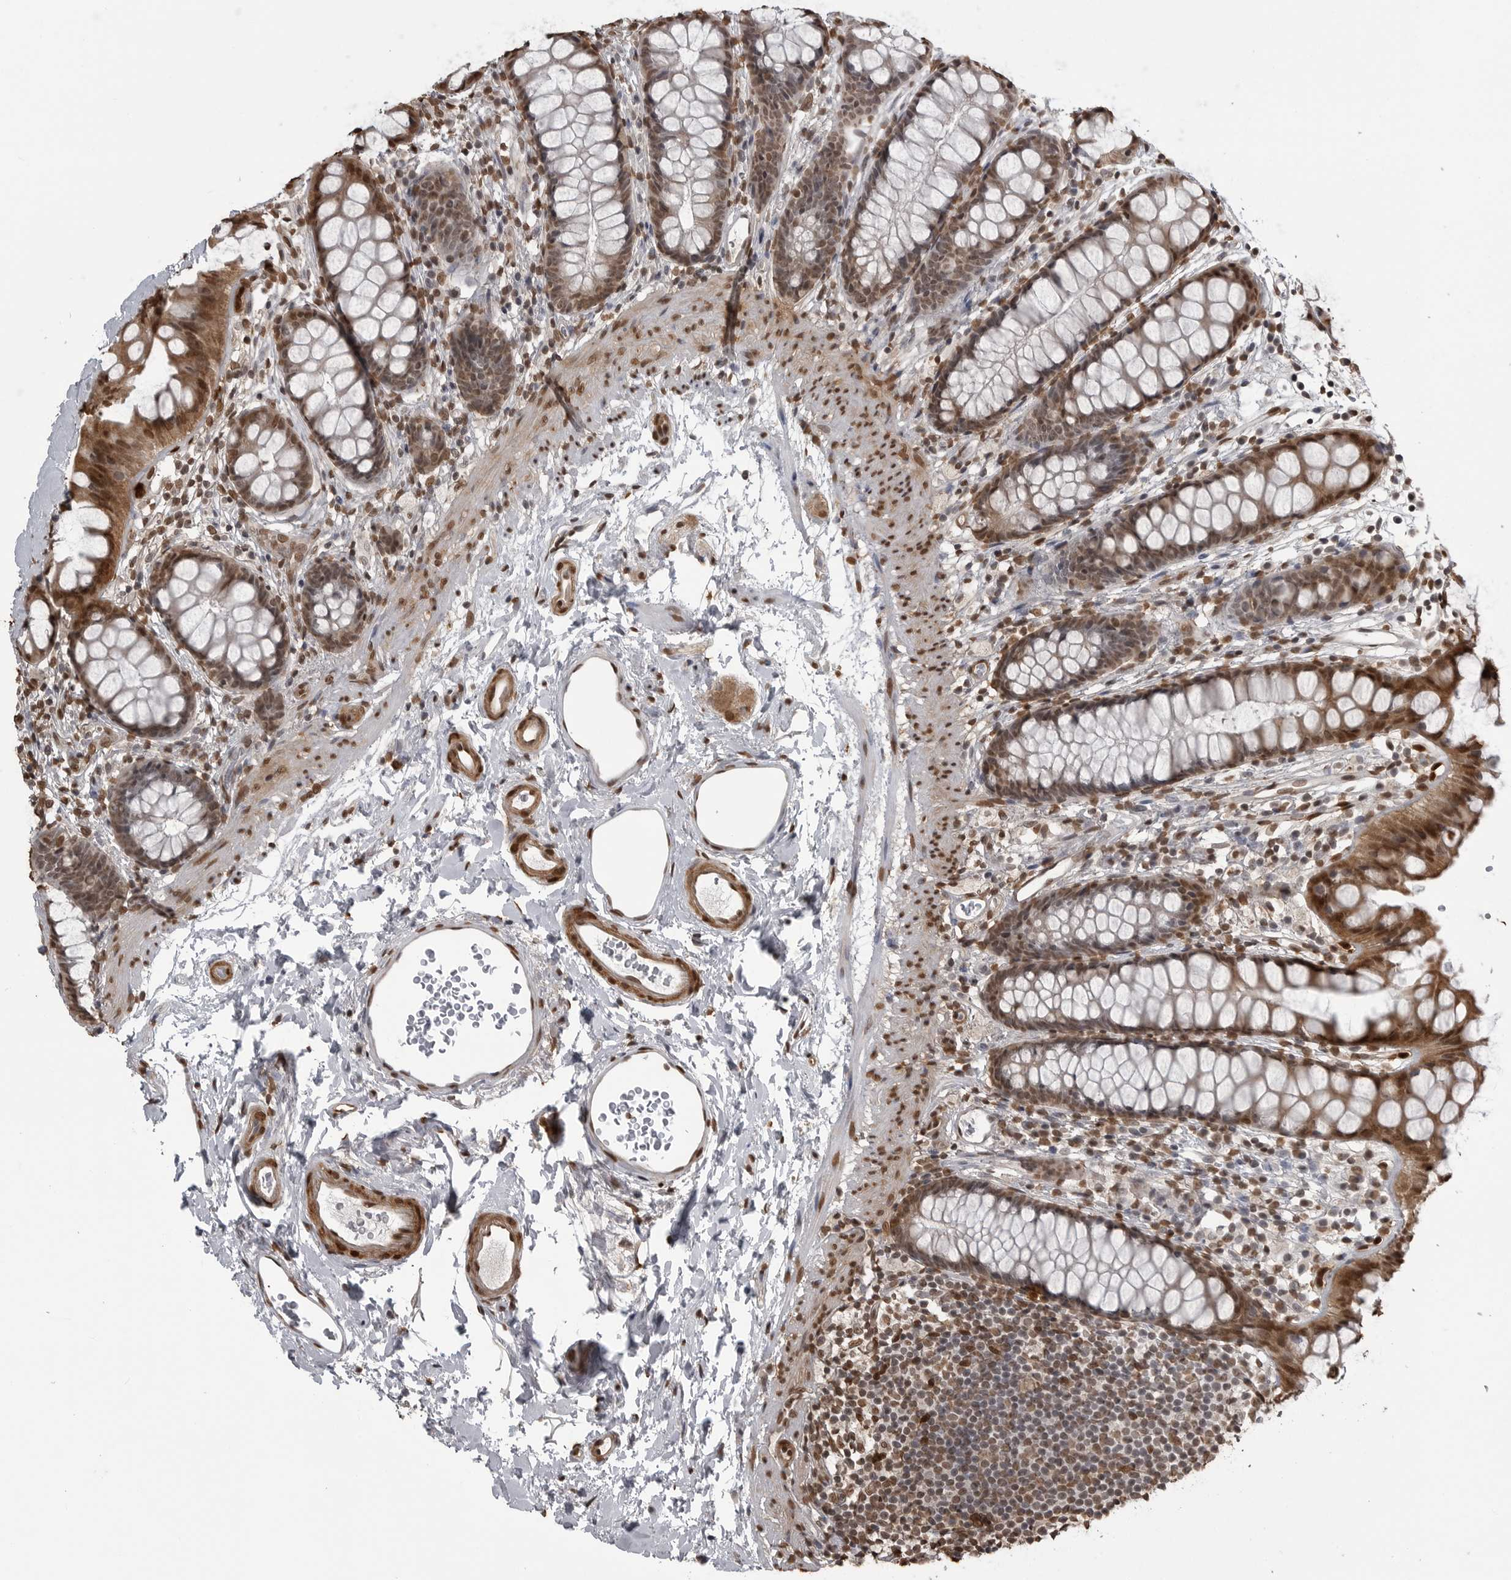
{"staining": {"intensity": "moderate", "quantity": ">75%", "location": "cytoplasmic/membranous,nuclear"}, "tissue": "rectum", "cell_type": "Glandular cells", "image_type": "normal", "snomed": [{"axis": "morphology", "description": "Normal tissue, NOS"}, {"axis": "topography", "description": "Rectum"}], "caption": "DAB (3,3'-diaminobenzidine) immunohistochemical staining of unremarkable human rectum shows moderate cytoplasmic/membranous,nuclear protein staining in approximately >75% of glandular cells. The protein of interest is stained brown, and the nuclei are stained in blue (DAB IHC with brightfield microscopy, high magnification).", "gene": "SMAD2", "patient": {"sex": "female", "age": 65}}